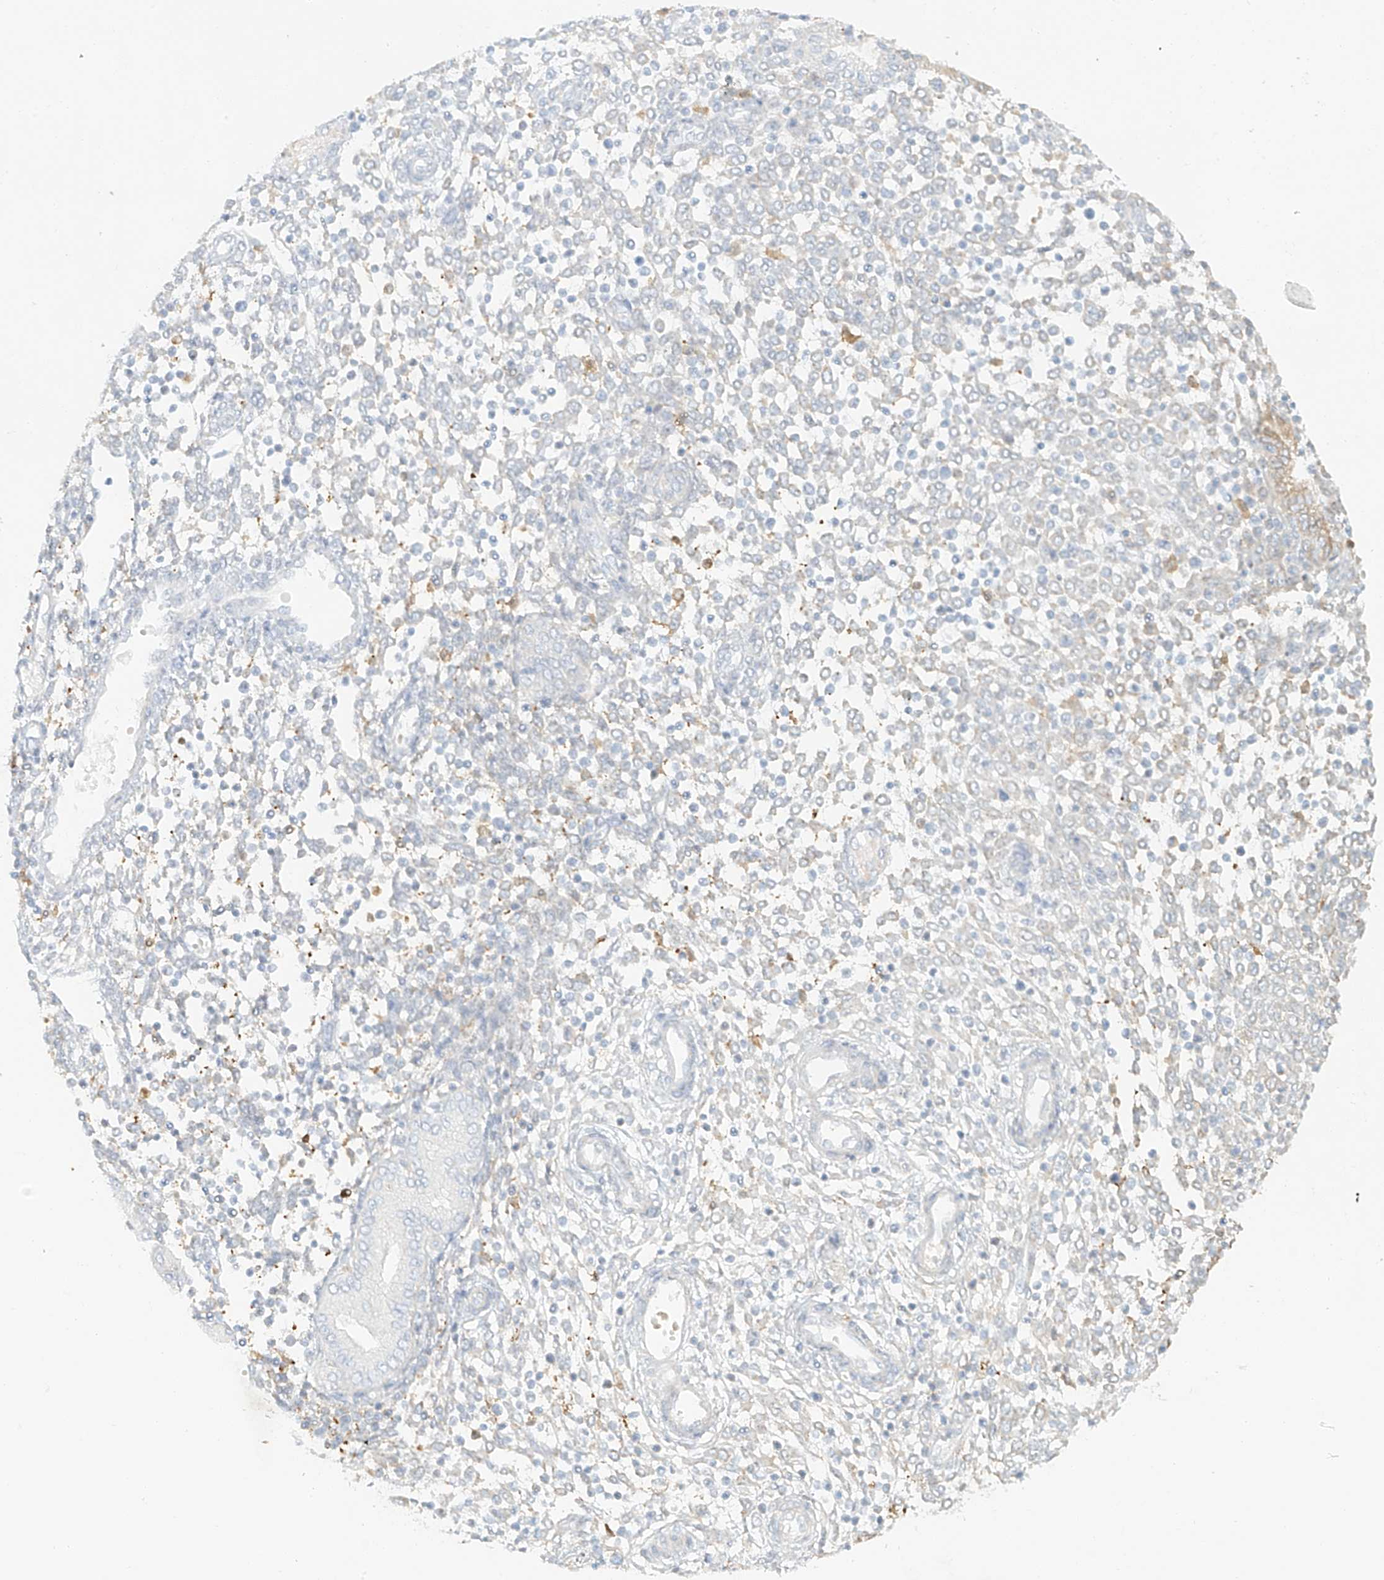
{"staining": {"intensity": "negative", "quantity": "none", "location": "none"}, "tissue": "endometrium", "cell_type": "Cells in endometrial stroma", "image_type": "normal", "snomed": [{"axis": "morphology", "description": "Normal tissue, NOS"}, {"axis": "topography", "description": "Endometrium"}], "caption": "A high-resolution micrograph shows IHC staining of normal endometrium, which reveals no significant positivity in cells in endometrial stroma.", "gene": "UPK1B", "patient": {"sex": "female", "age": 53}}